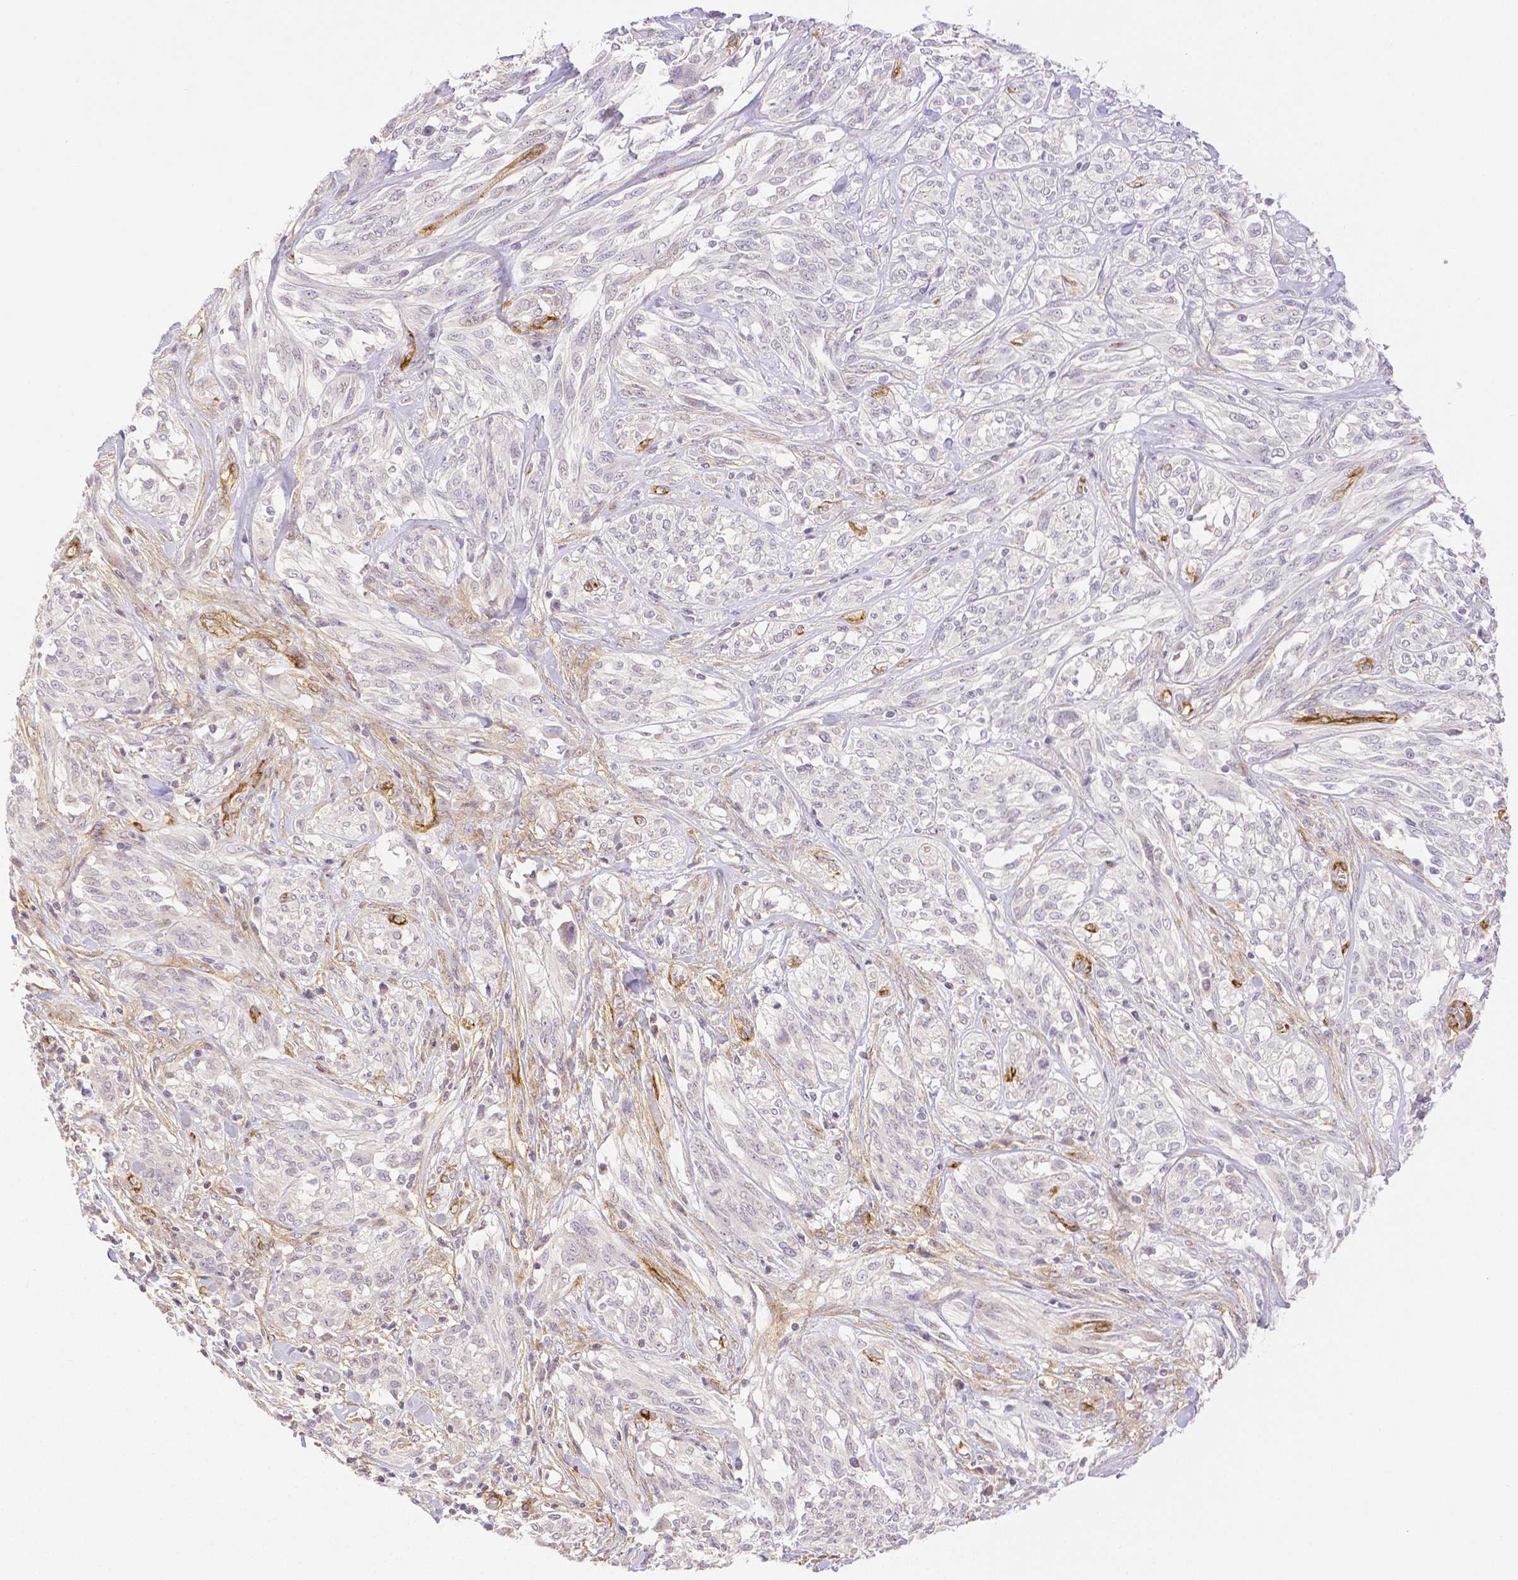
{"staining": {"intensity": "negative", "quantity": "none", "location": "none"}, "tissue": "melanoma", "cell_type": "Tumor cells", "image_type": "cancer", "snomed": [{"axis": "morphology", "description": "Malignant melanoma, NOS"}, {"axis": "topography", "description": "Skin"}], "caption": "Malignant melanoma stained for a protein using IHC exhibits no positivity tumor cells.", "gene": "THY1", "patient": {"sex": "female", "age": 91}}